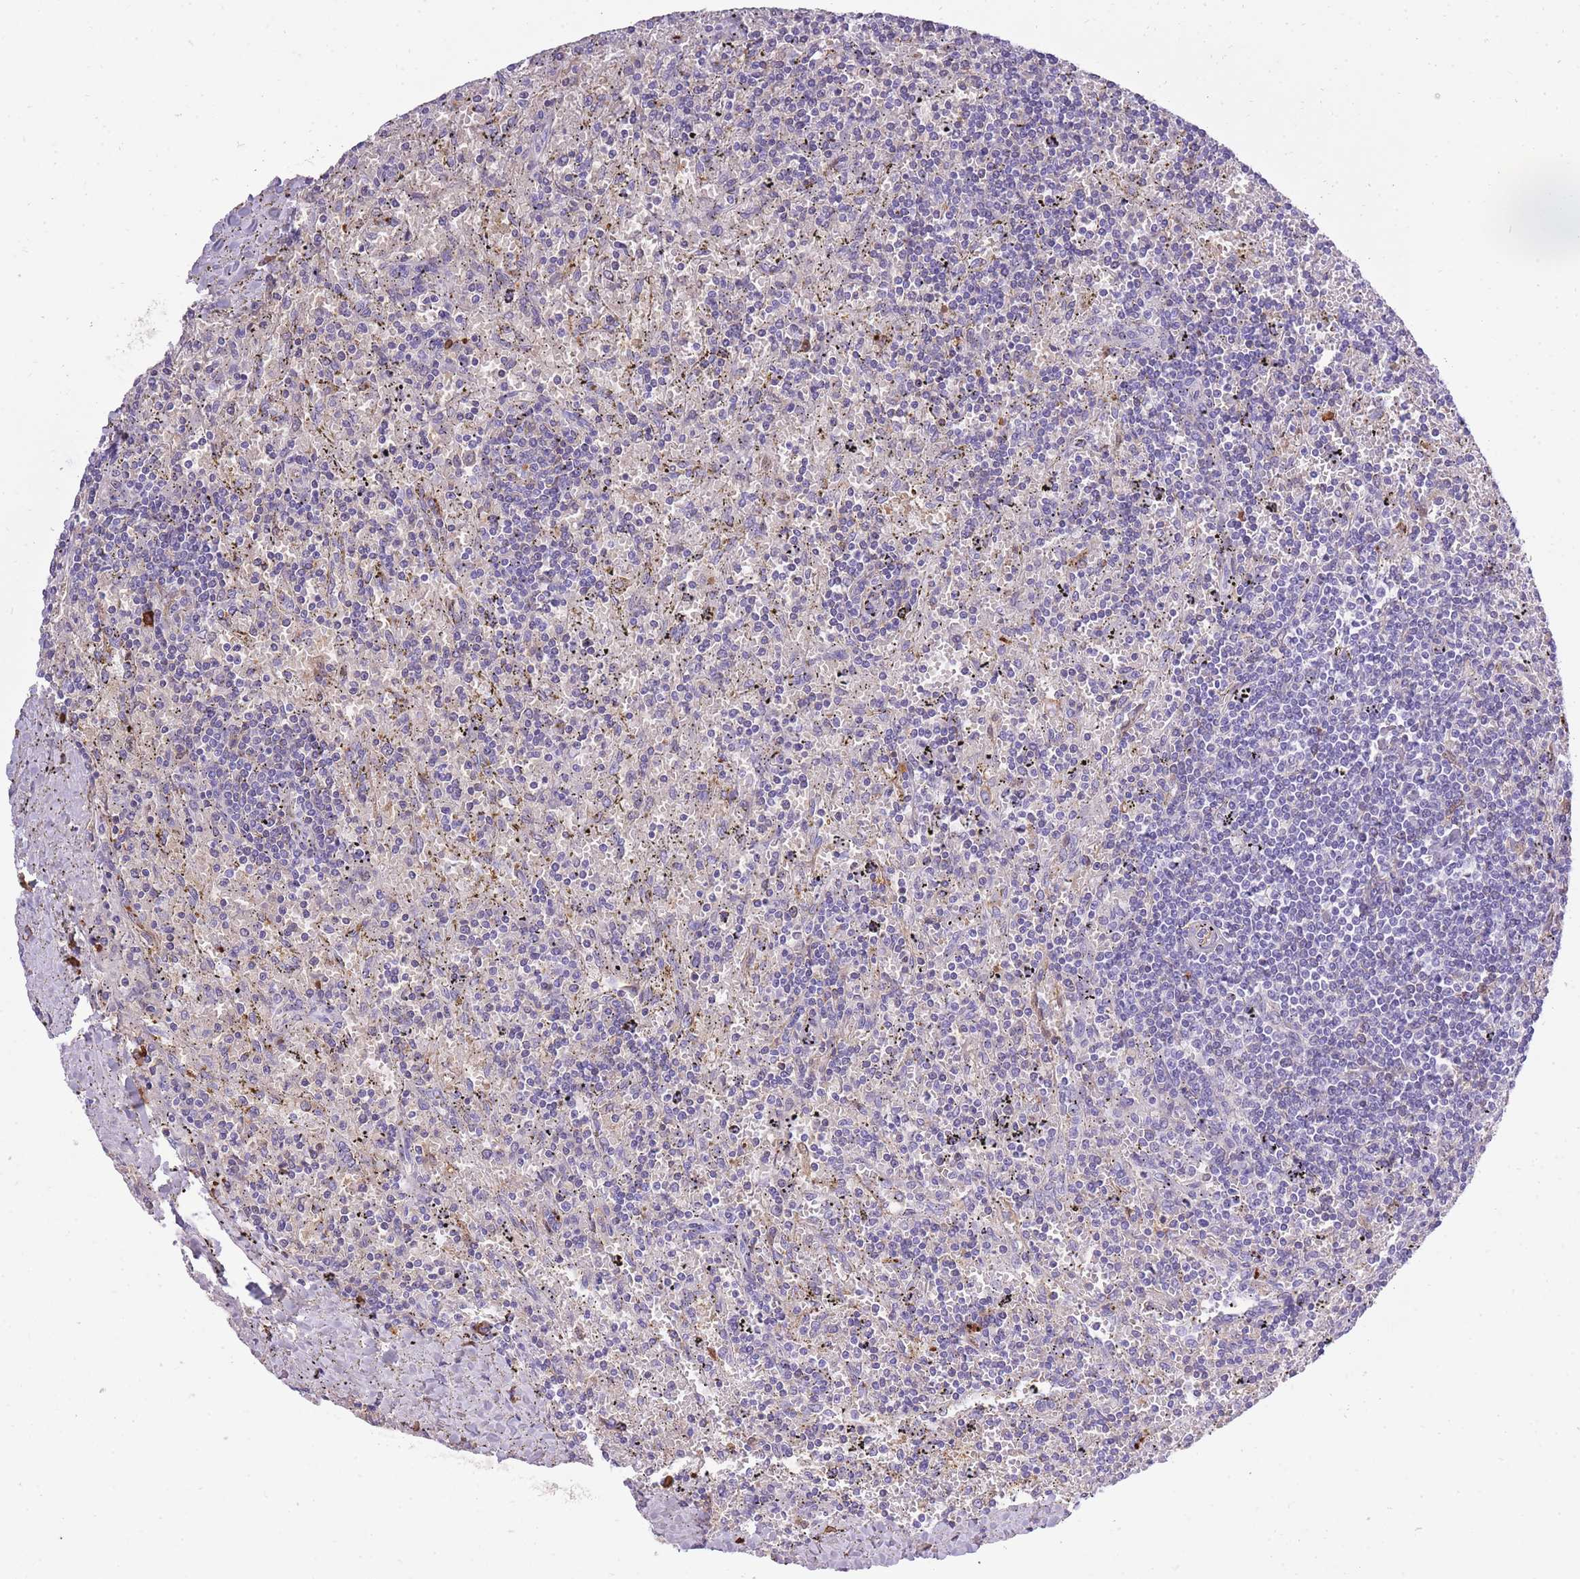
{"staining": {"intensity": "negative", "quantity": "none", "location": "none"}, "tissue": "lymphoma", "cell_type": "Tumor cells", "image_type": "cancer", "snomed": [{"axis": "morphology", "description": "Malignant lymphoma, non-Hodgkin's type, Low grade"}, {"axis": "topography", "description": "Spleen"}], "caption": "The IHC image has no significant staining in tumor cells of low-grade malignant lymphoma, non-Hodgkin's type tissue.", "gene": "IGKV1D-42", "patient": {"sex": "male", "age": 76}}